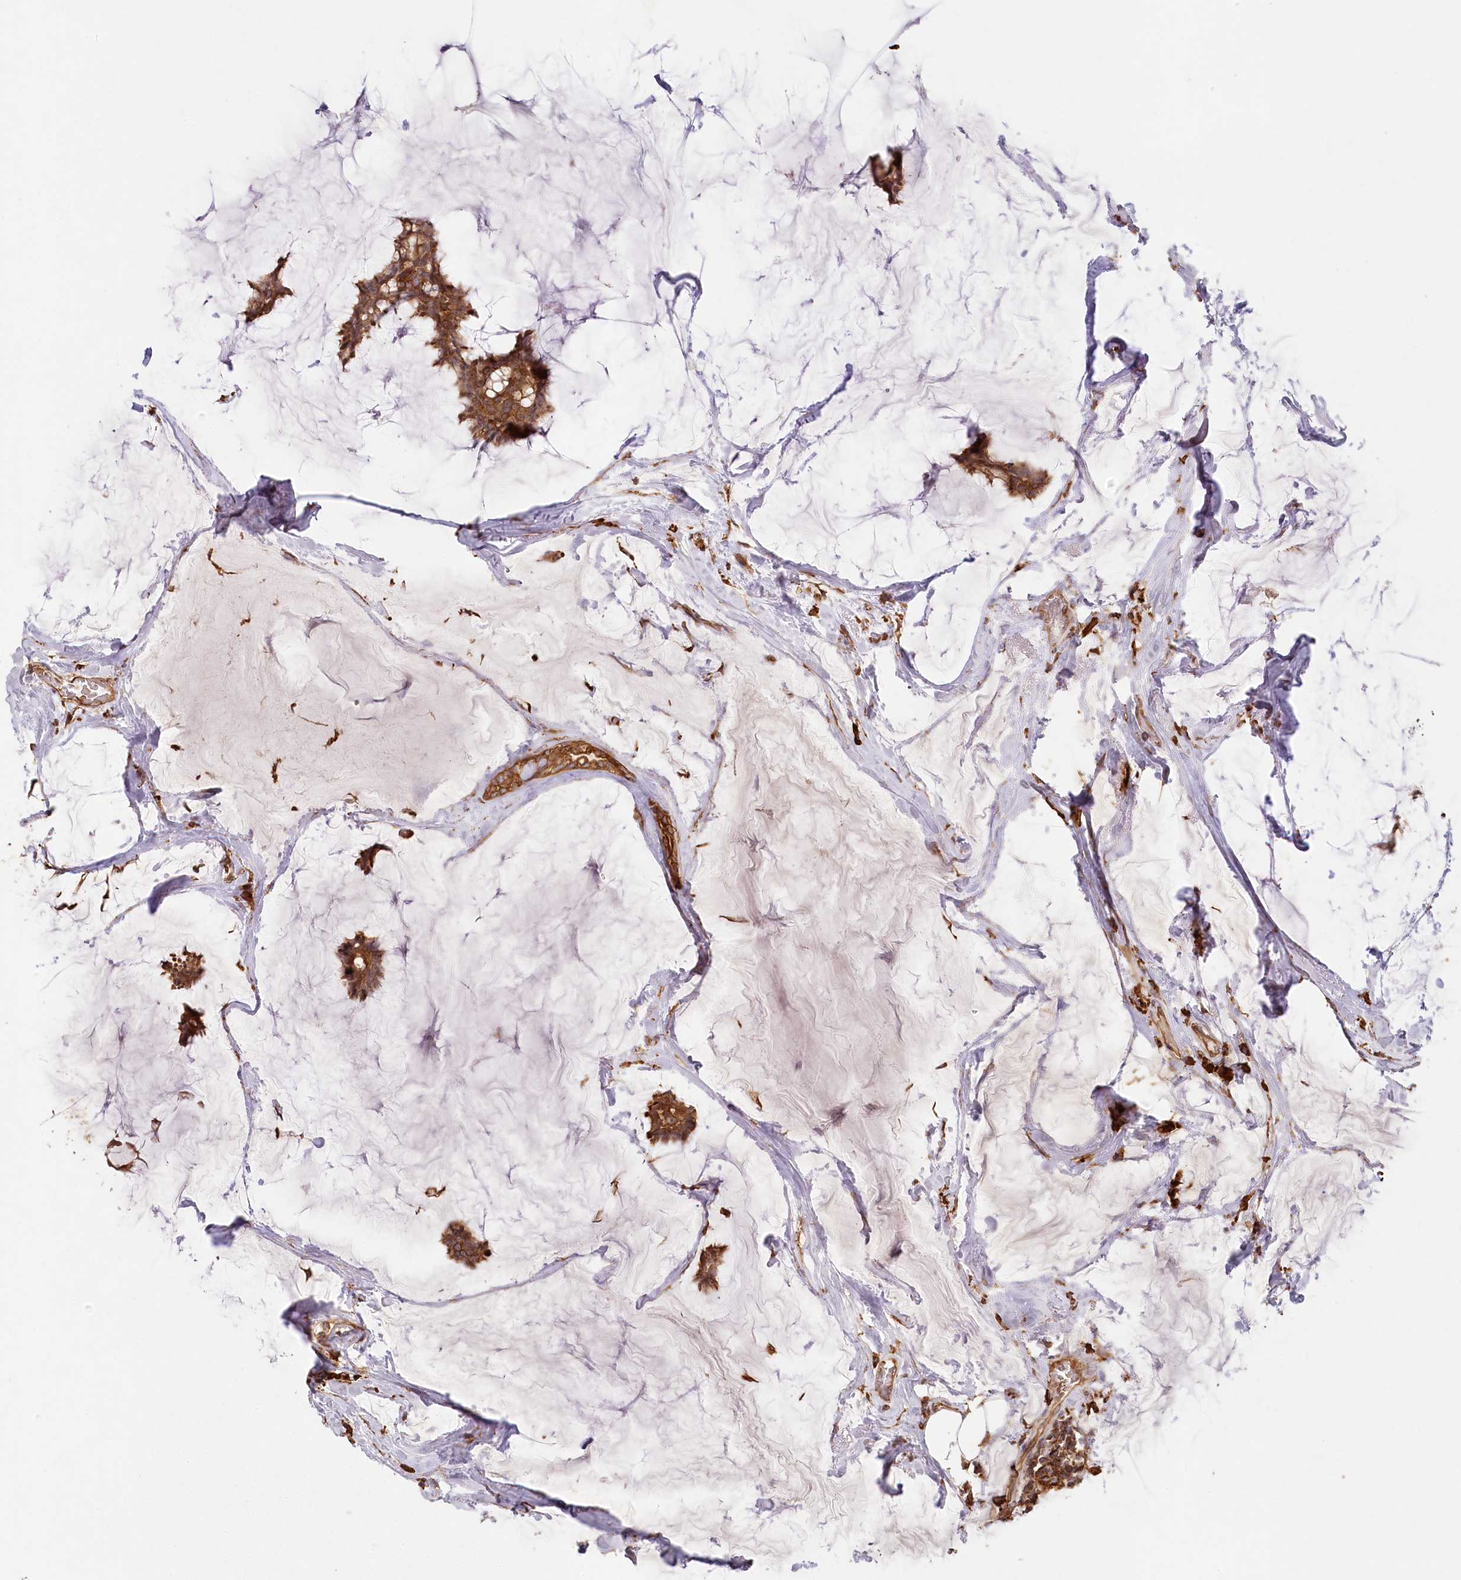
{"staining": {"intensity": "moderate", "quantity": ">75%", "location": "cytoplasmic/membranous"}, "tissue": "breast cancer", "cell_type": "Tumor cells", "image_type": "cancer", "snomed": [{"axis": "morphology", "description": "Duct carcinoma"}, {"axis": "topography", "description": "Breast"}], "caption": "This histopathology image shows immunohistochemistry (IHC) staining of intraductal carcinoma (breast), with medium moderate cytoplasmic/membranous expression in approximately >75% of tumor cells.", "gene": "ACAP2", "patient": {"sex": "female", "age": 93}}